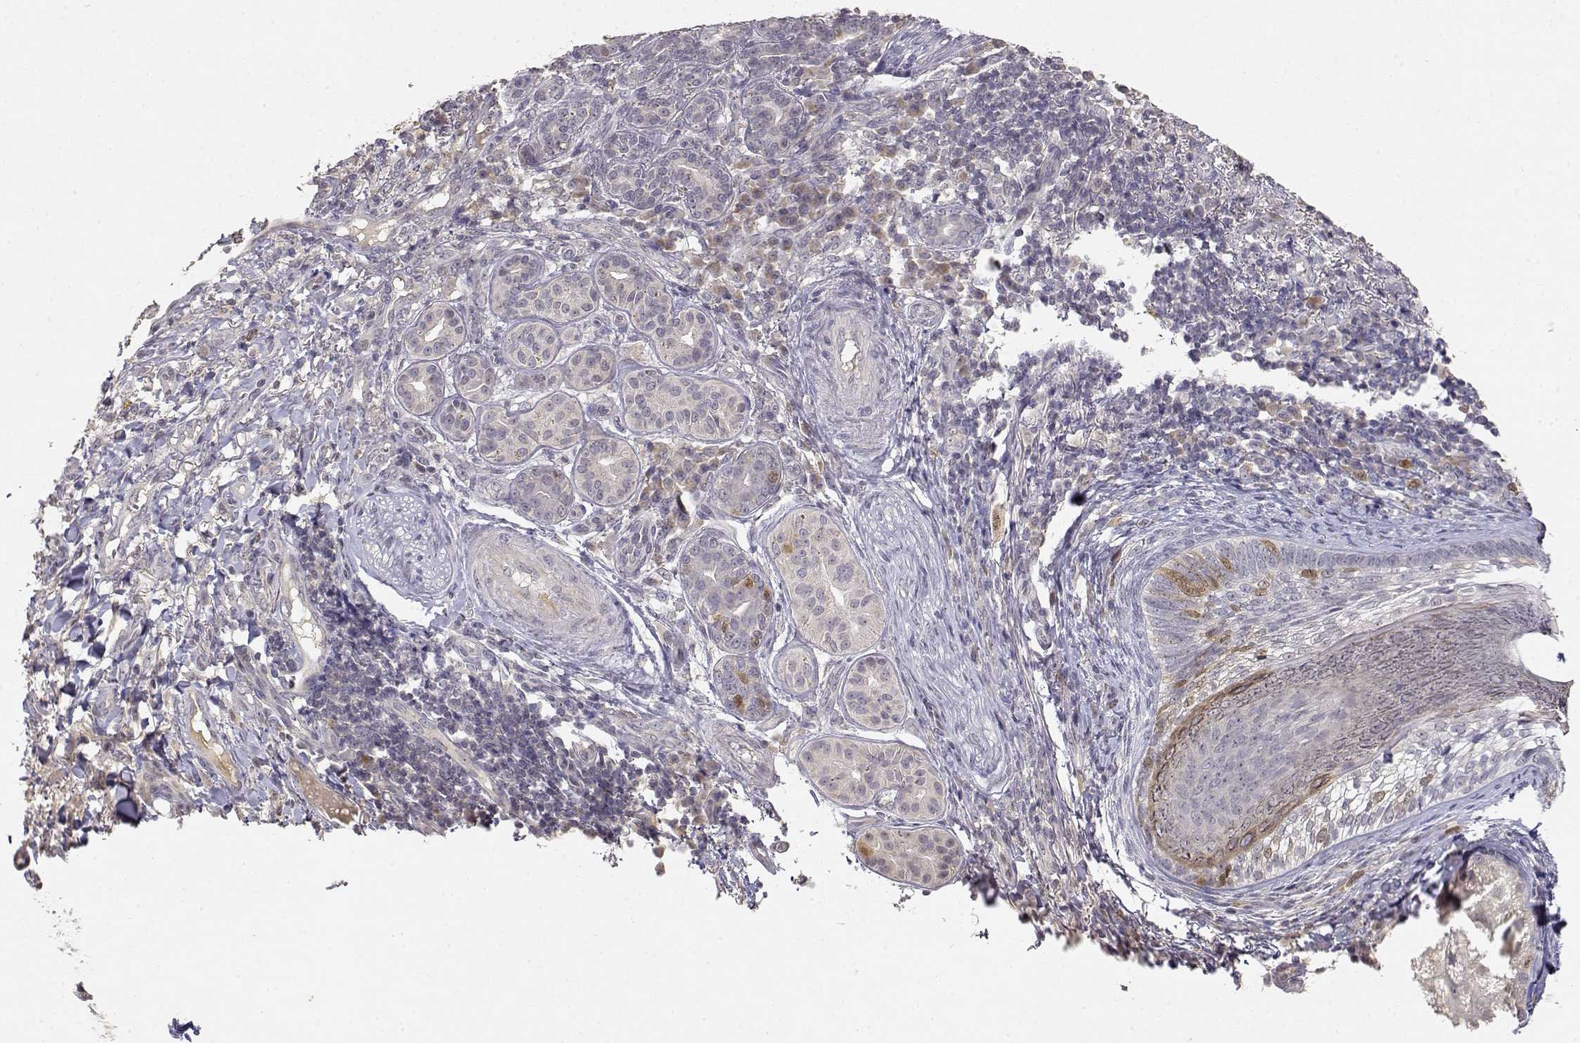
{"staining": {"intensity": "weak", "quantity": "<25%", "location": "nuclear"}, "tissue": "skin cancer", "cell_type": "Tumor cells", "image_type": "cancer", "snomed": [{"axis": "morphology", "description": "Basal cell carcinoma"}, {"axis": "topography", "description": "Skin"}], "caption": "Tumor cells show no significant expression in skin cancer.", "gene": "RAD51", "patient": {"sex": "female", "age": 69}}